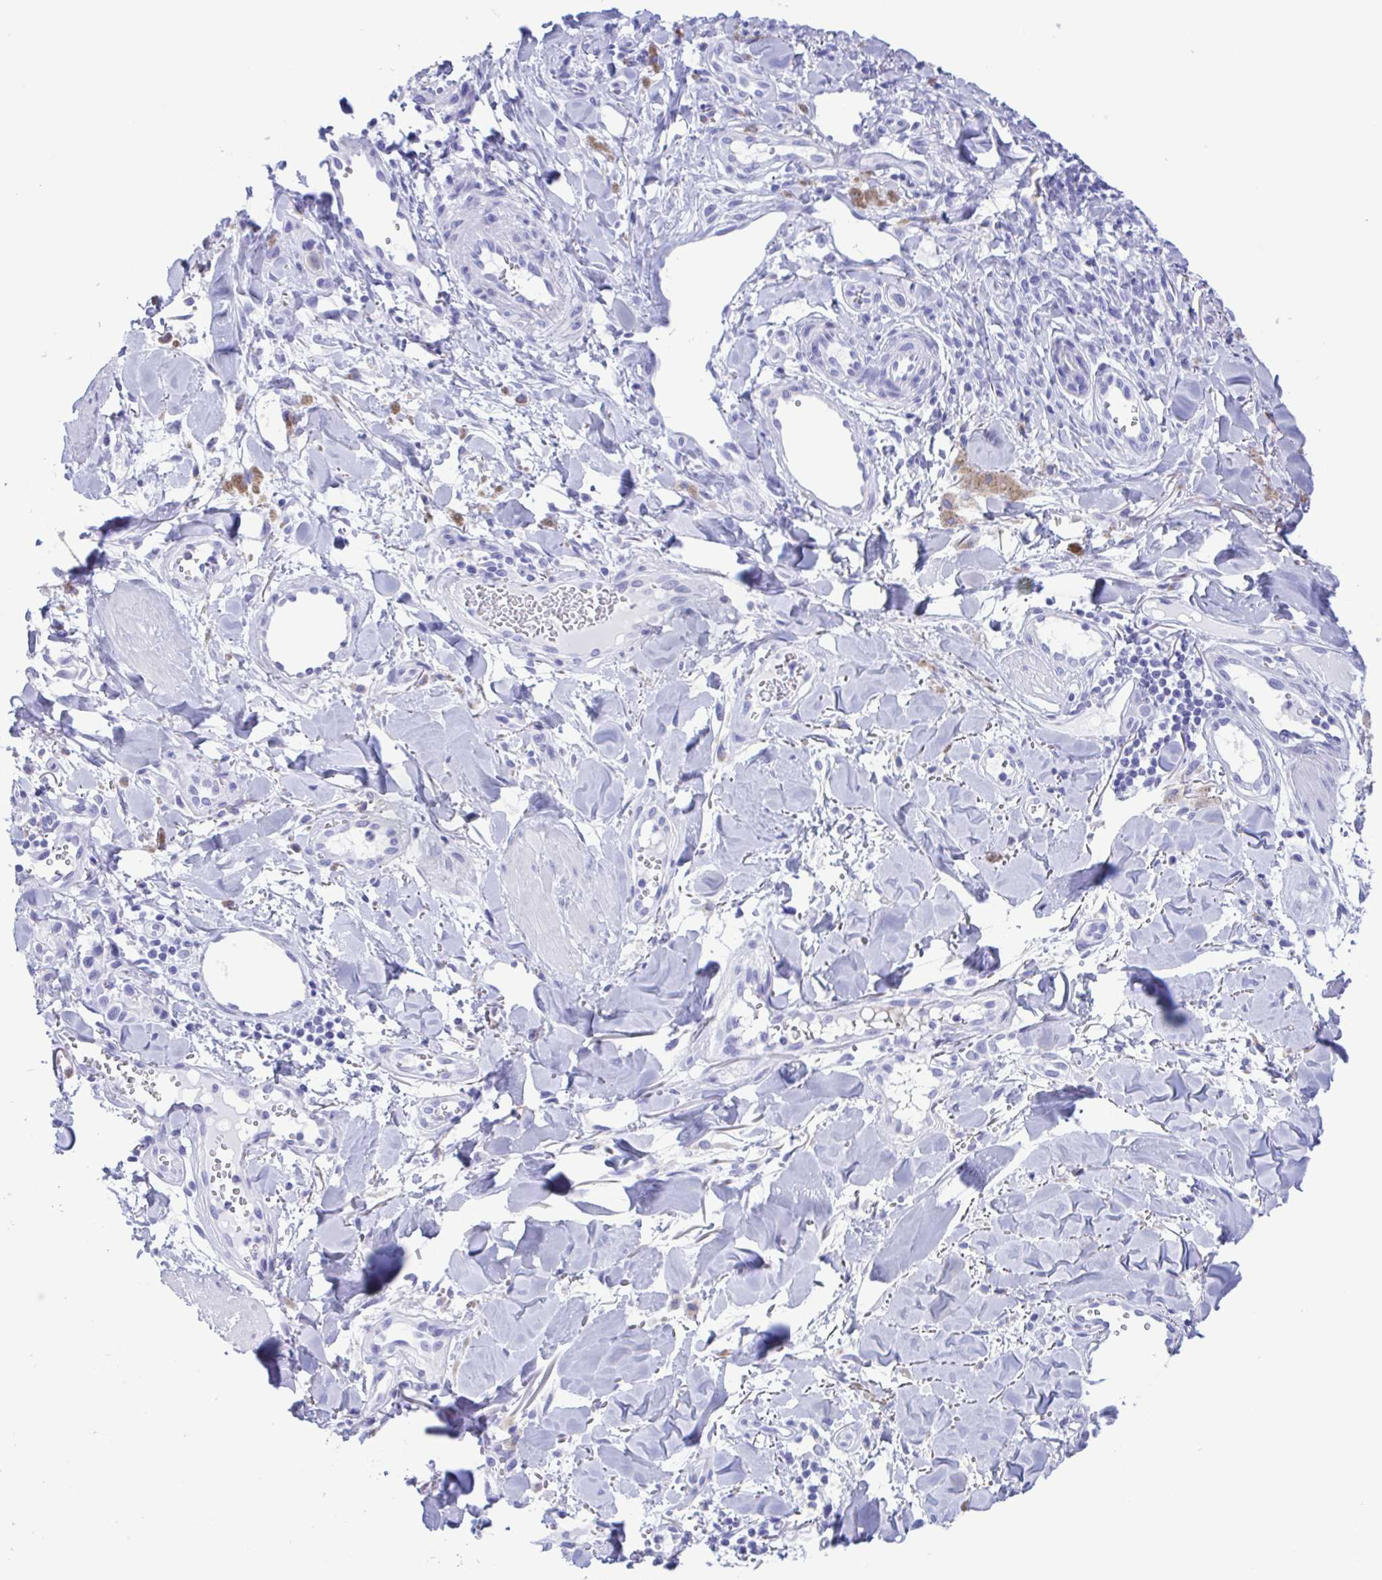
{"staining": {"intensity": "negative", "quantity": "none", "location": "none"}, "tissue": "melanoma", "cell_type": "Tumor cells", "image_type": "cancer", "snomed": [{"axis": "morphology", "description": "Malignant melanoma, NOS"}, {"axis": "topography", "description": "Skin"}], "caption": "Human melanoma stained for a protein using IHC shows no expression in tumor cells.", "gene": "TSPY2", "patient": {"sex": "male", "age": 77}}